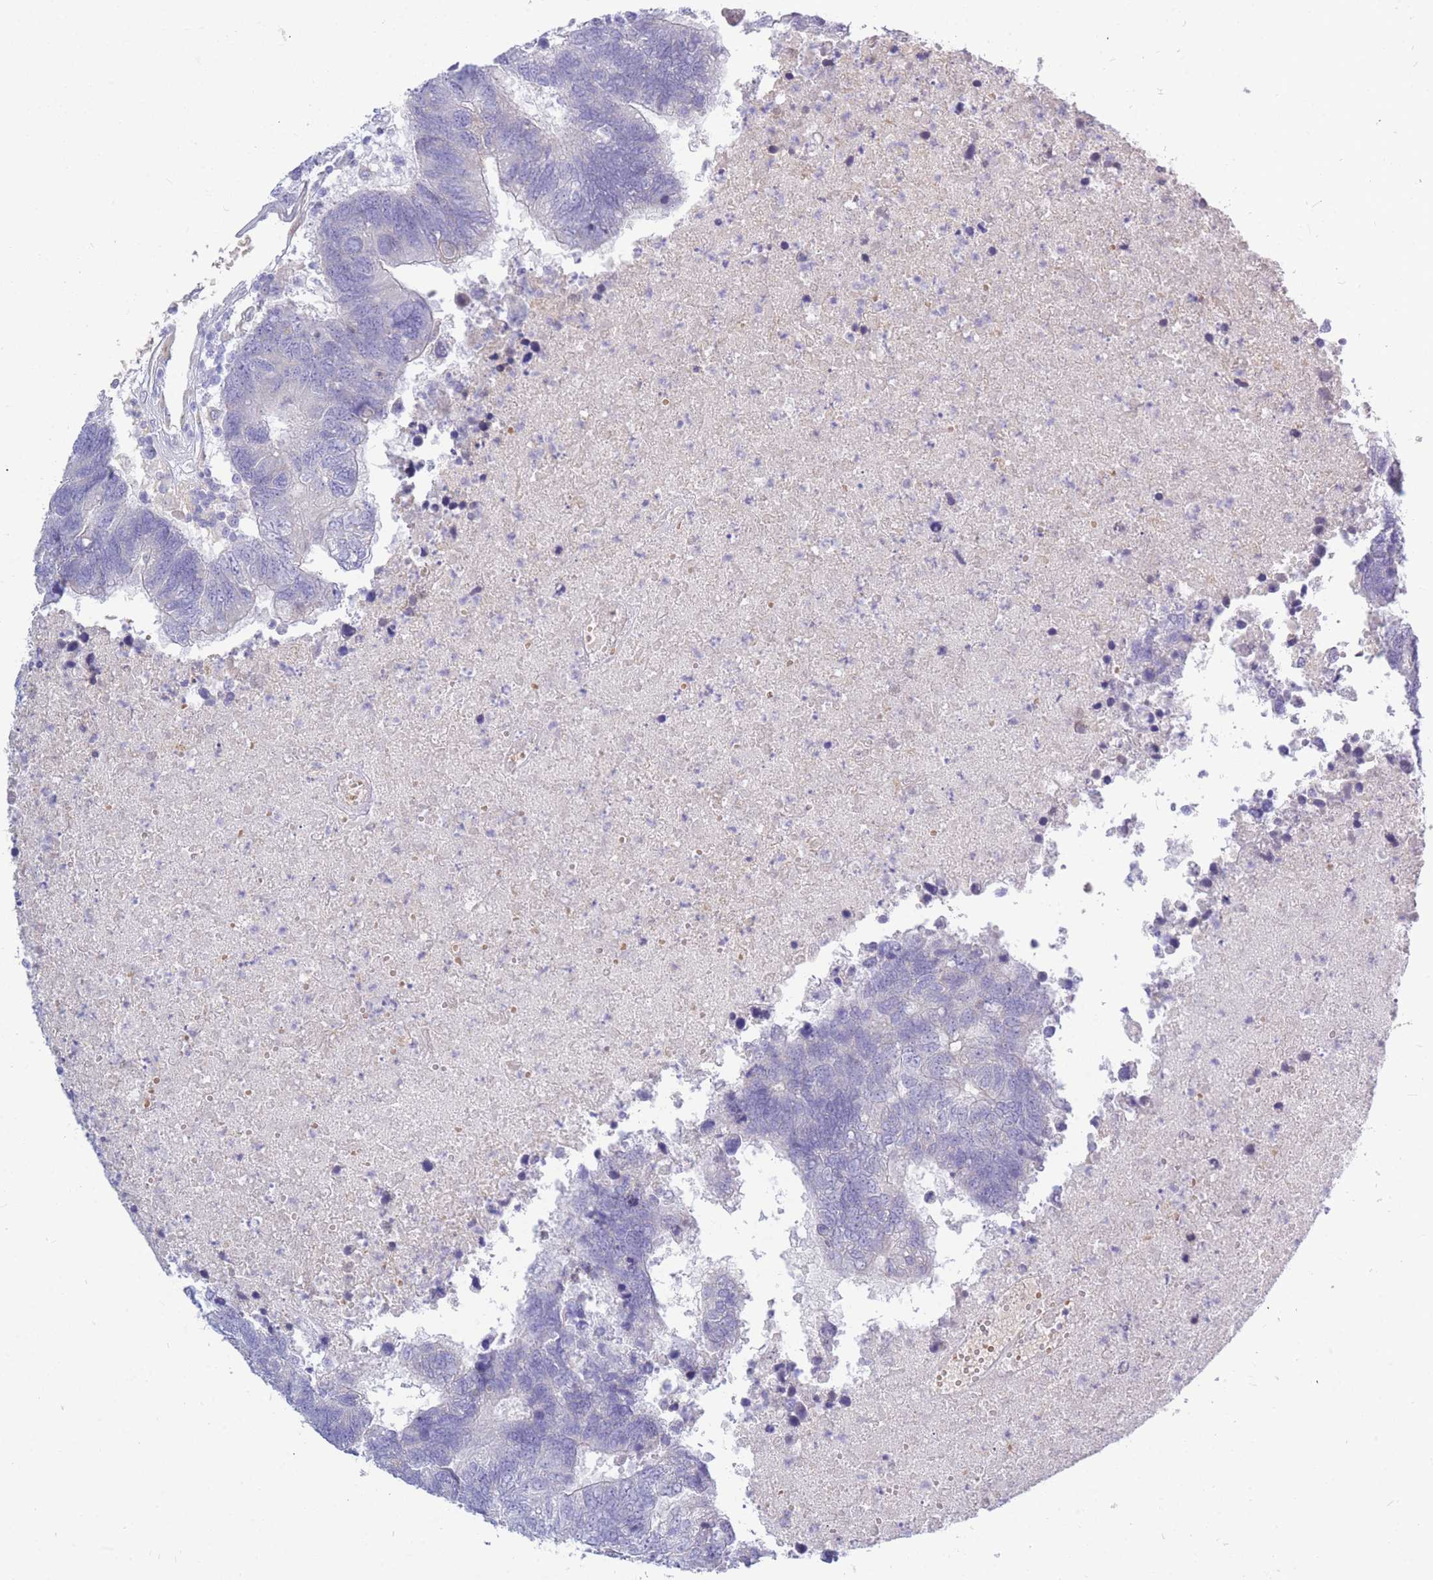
{"staining": {"intensity": "negative", "quantity": "none", "location": "none"}, "tissue": "colorectal cancer", "cell_type": "Tumor cells", "image_type": "cancer", "snomed": [{"axis": "morphology", "description": "Adenocarcinoma, NOS"}, {"axis": "topography", "description": "Colon"}], "caption": "High power microscopy image of an IHC micrograph of adenocarcinoma (colorectal), revealing no significant positivity in tumor cells.", "gene": "TPSD1", "patient": {"sex": "female", "age": 48}}